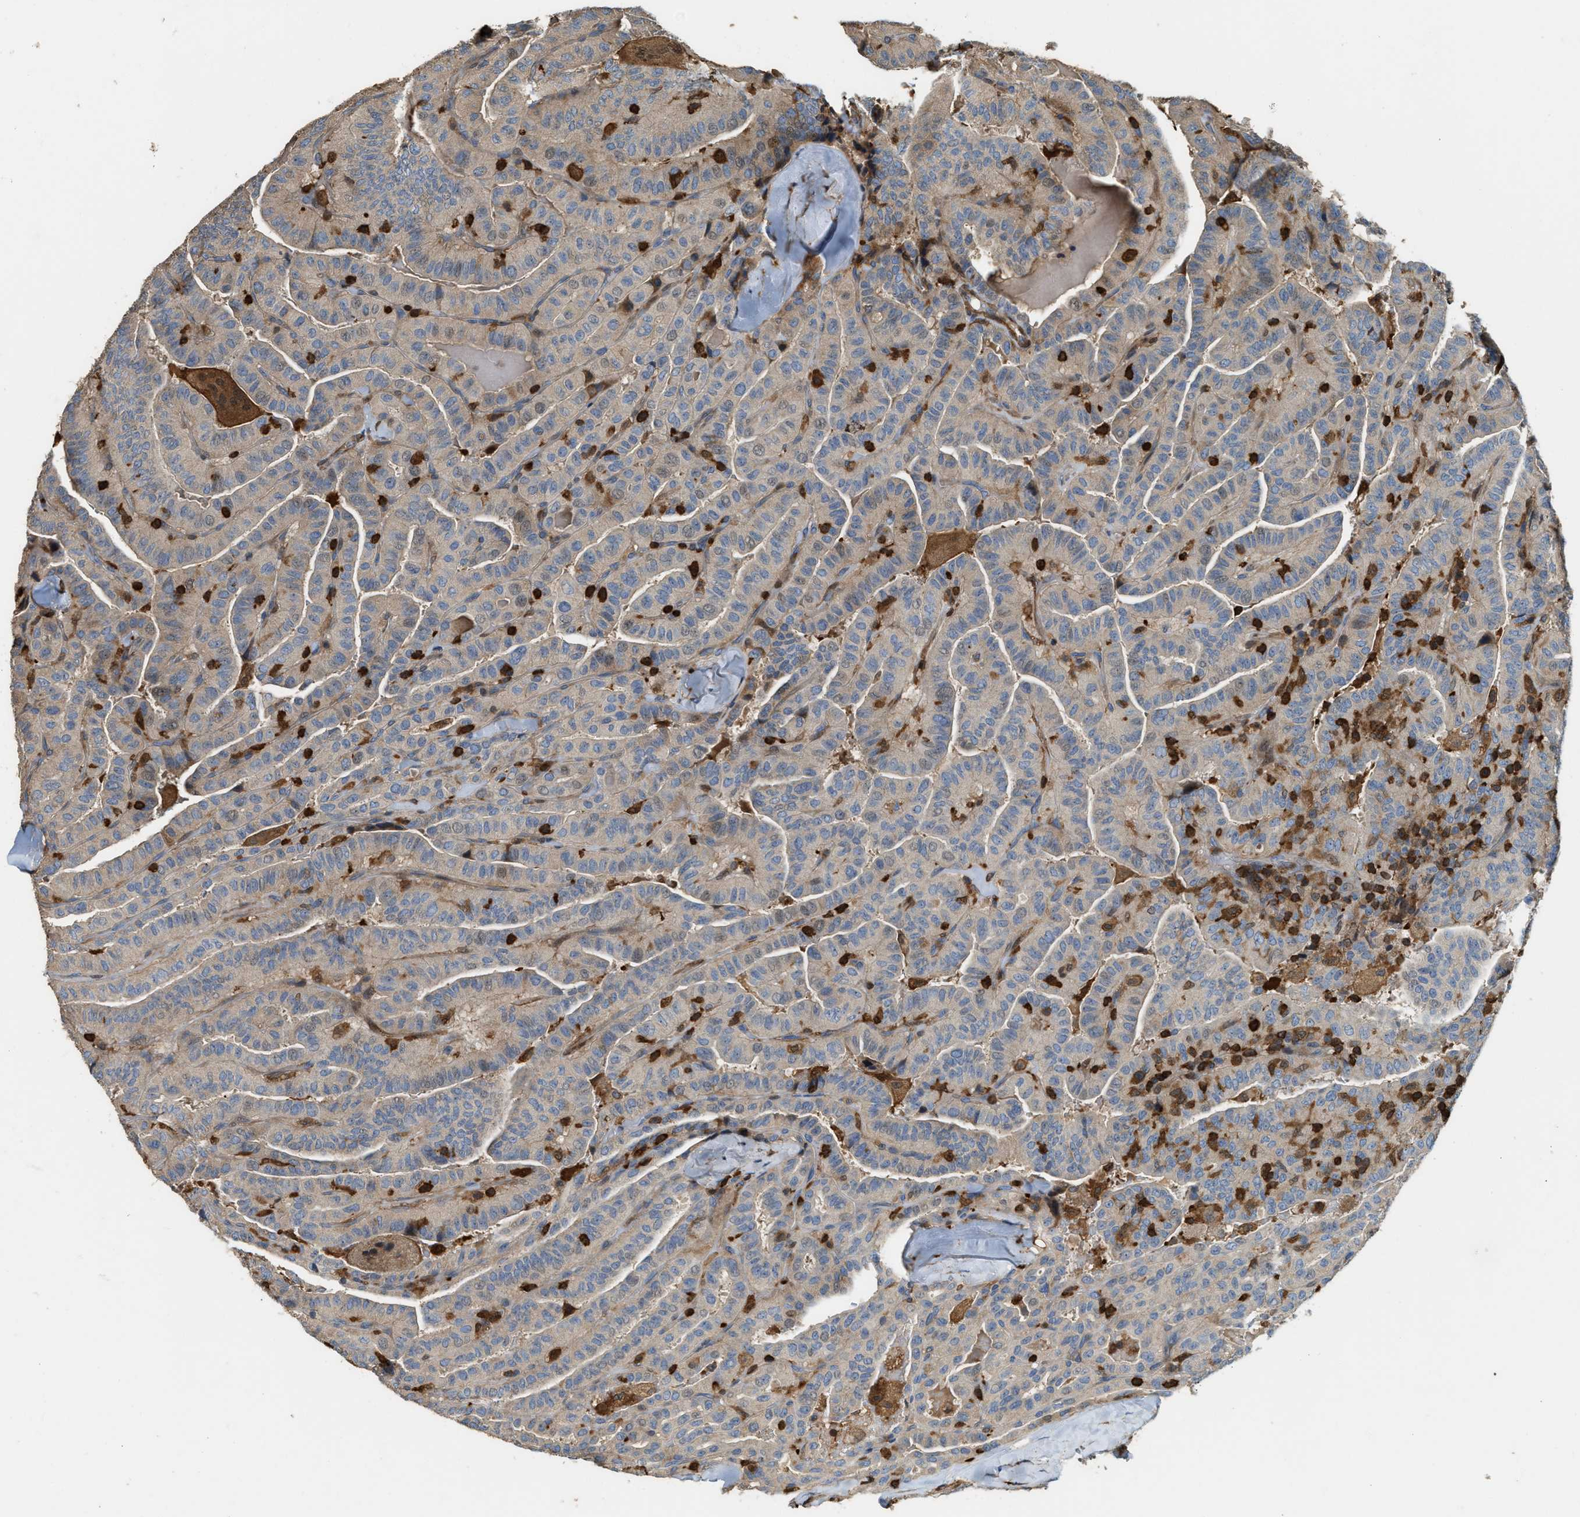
{"staining": {"intensity": "weak", "quantity": ">75%", "location": "cytoplasmic/membranous"}, "tissue": "thyroid cancer", "cell_type": "Tumor cells", "image_type": "cancer", "snomed": [{"axis": "morphology", "description": "Papillary adenocarcinoma, NOS"}, {"axis": "topography", "description": "Thyroid gland"}], "caption": "Immunohistochemistry histopathology image of neoplastic tissue: human thyroid cancer (papillary adenocarcinoma) stained using immunohistochemistry (IHC) demonstrates low levels of weak protein expression localized specifically in the cytoplasmic/membranous of tumor cells, appearing as a cytoplasmic/membranous brown color.", "gene": "SERPINB5", "patient": {"sex": "male", "age": 77}}